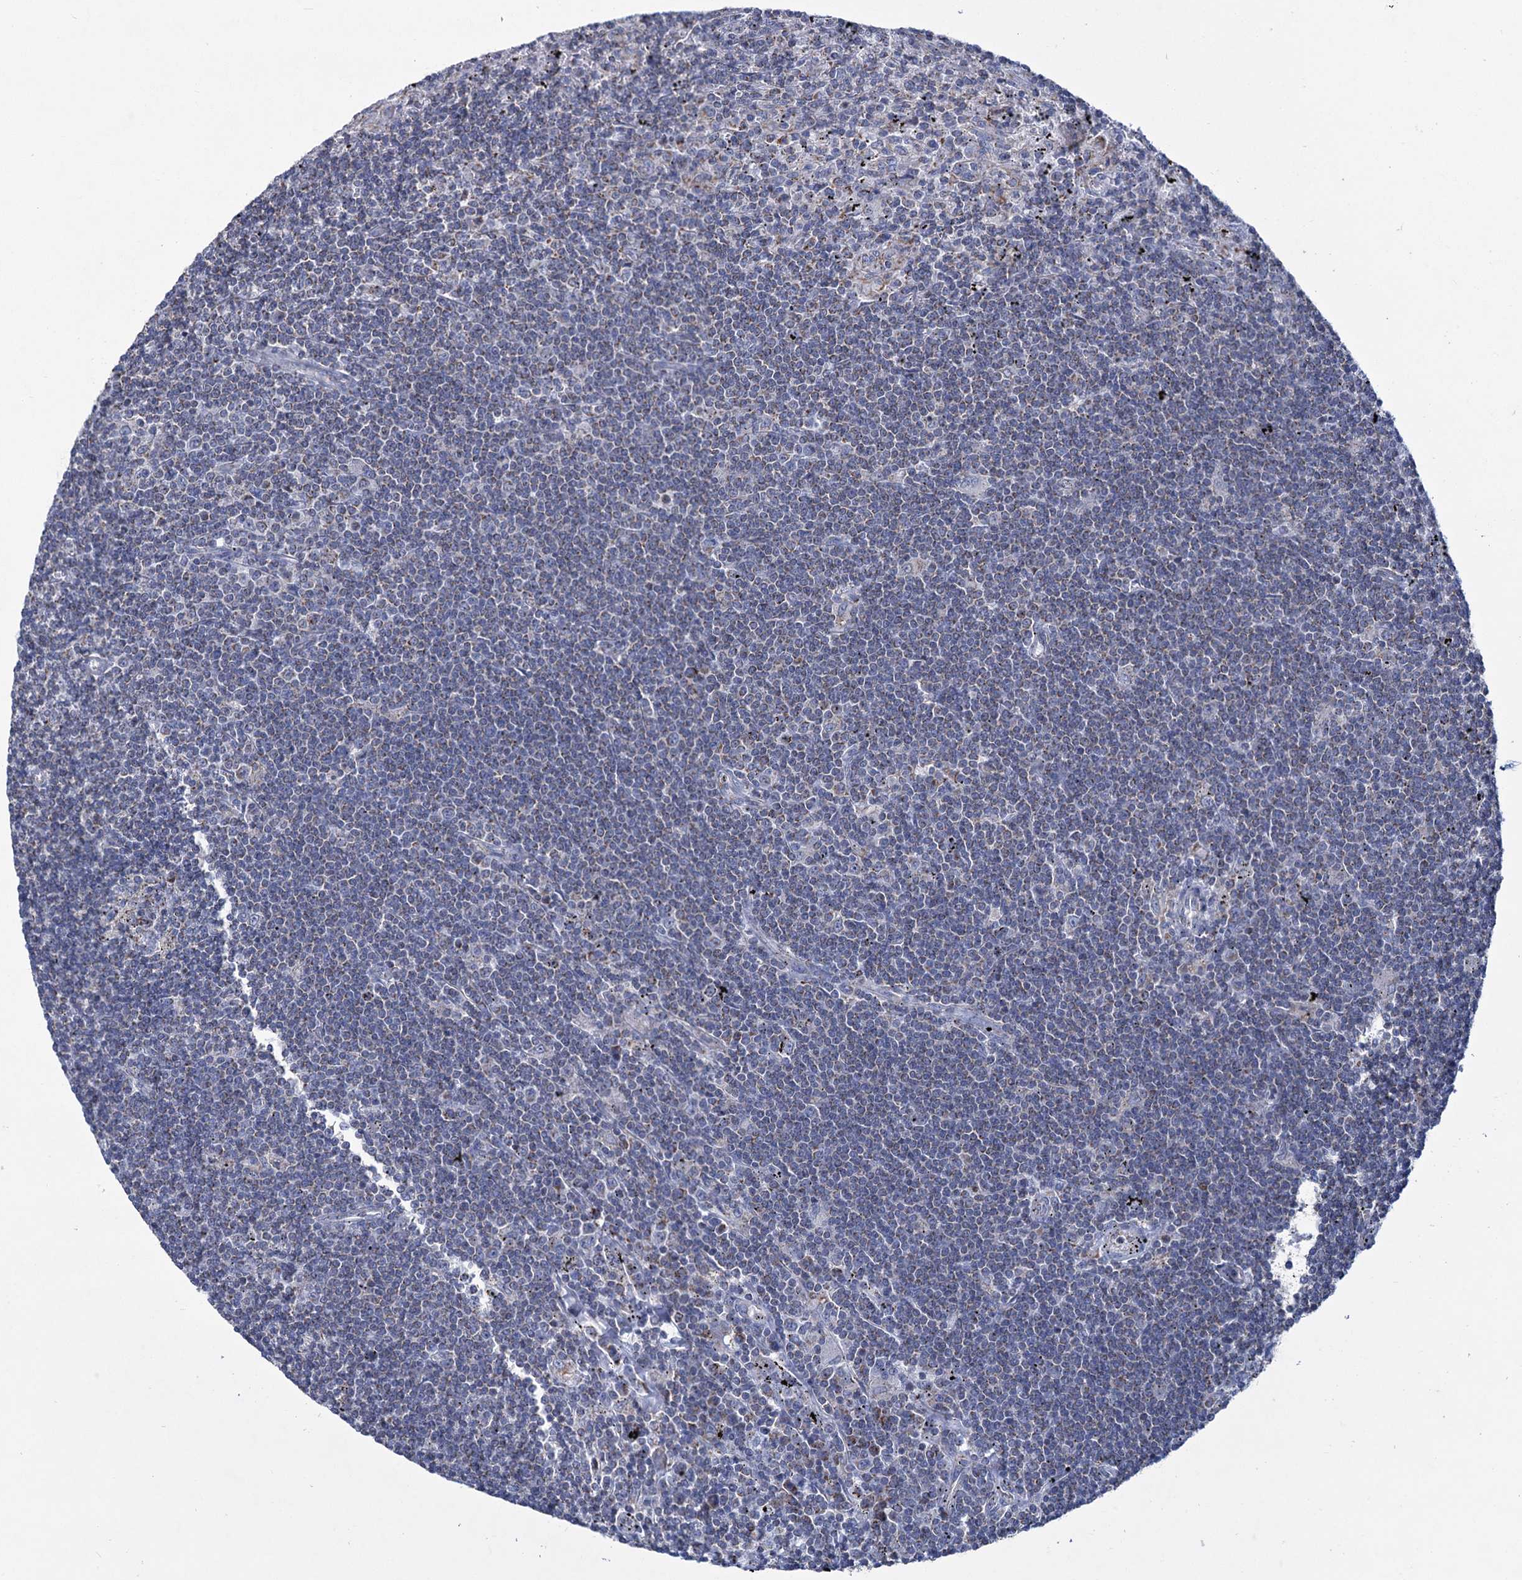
{"staining": {"intensity": "negative", "quantity": "none", "location": "none"}, "tissue": "lymphoma", "cell_type": "Tumor cells", "image_type": "cancer", "snomed": [{"axis": "morphology", "description": "Malignant lymphoma, non-Hodgkin's type, Low grade"}, {"axis": "topography", "description": "Spleen"}], "caption": "A high-resolution histopathology image shows IHC staining of low-grade malignant lymphoma, non-Hodgkin's type, which reveals no significant expression in tumor cells.", "gene": "NDUFC2", "patient": {"sex": "male", "age": 76}}